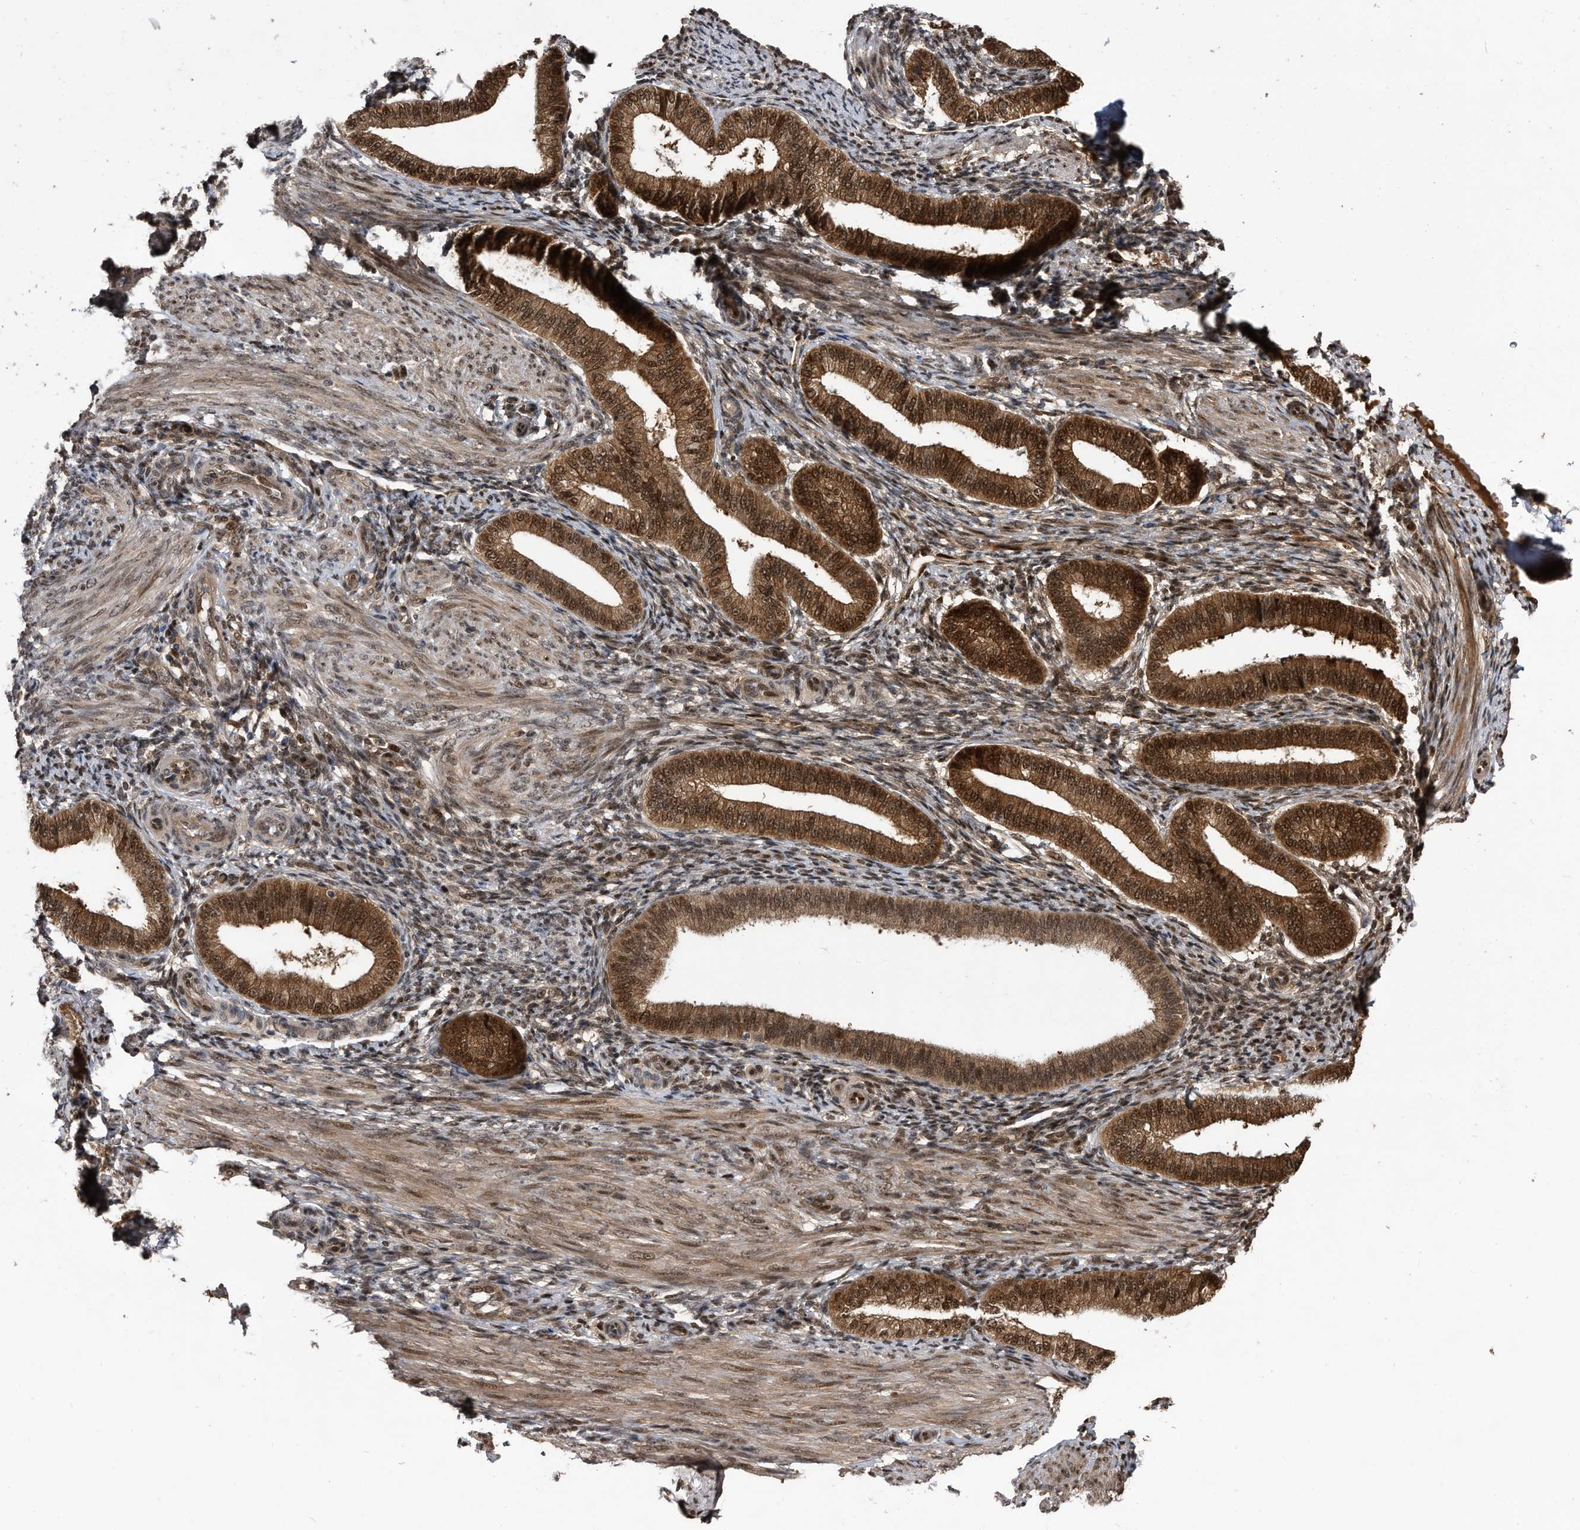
{"staining": {"intensity": "moderate", "quantity": ">75%", "location": "nuclear"}, "tissue": "endometrium", "cell_type": "Cells in endometrial stroma", "image_type": "normal", "snomed": [{"axis": "morphology", "description": "Normal tissue, NOS"}, {"axis": "topography", "description": "Endometrium"}], "caption": "Immunohistochemical staining of unremarkable human endometrium exhibits medium levels of moderate nuclear staining in about >75% of cells in endometrial stroma.", "gene": "RAD23B", "patient": {"sex": "female", "age": 39}}